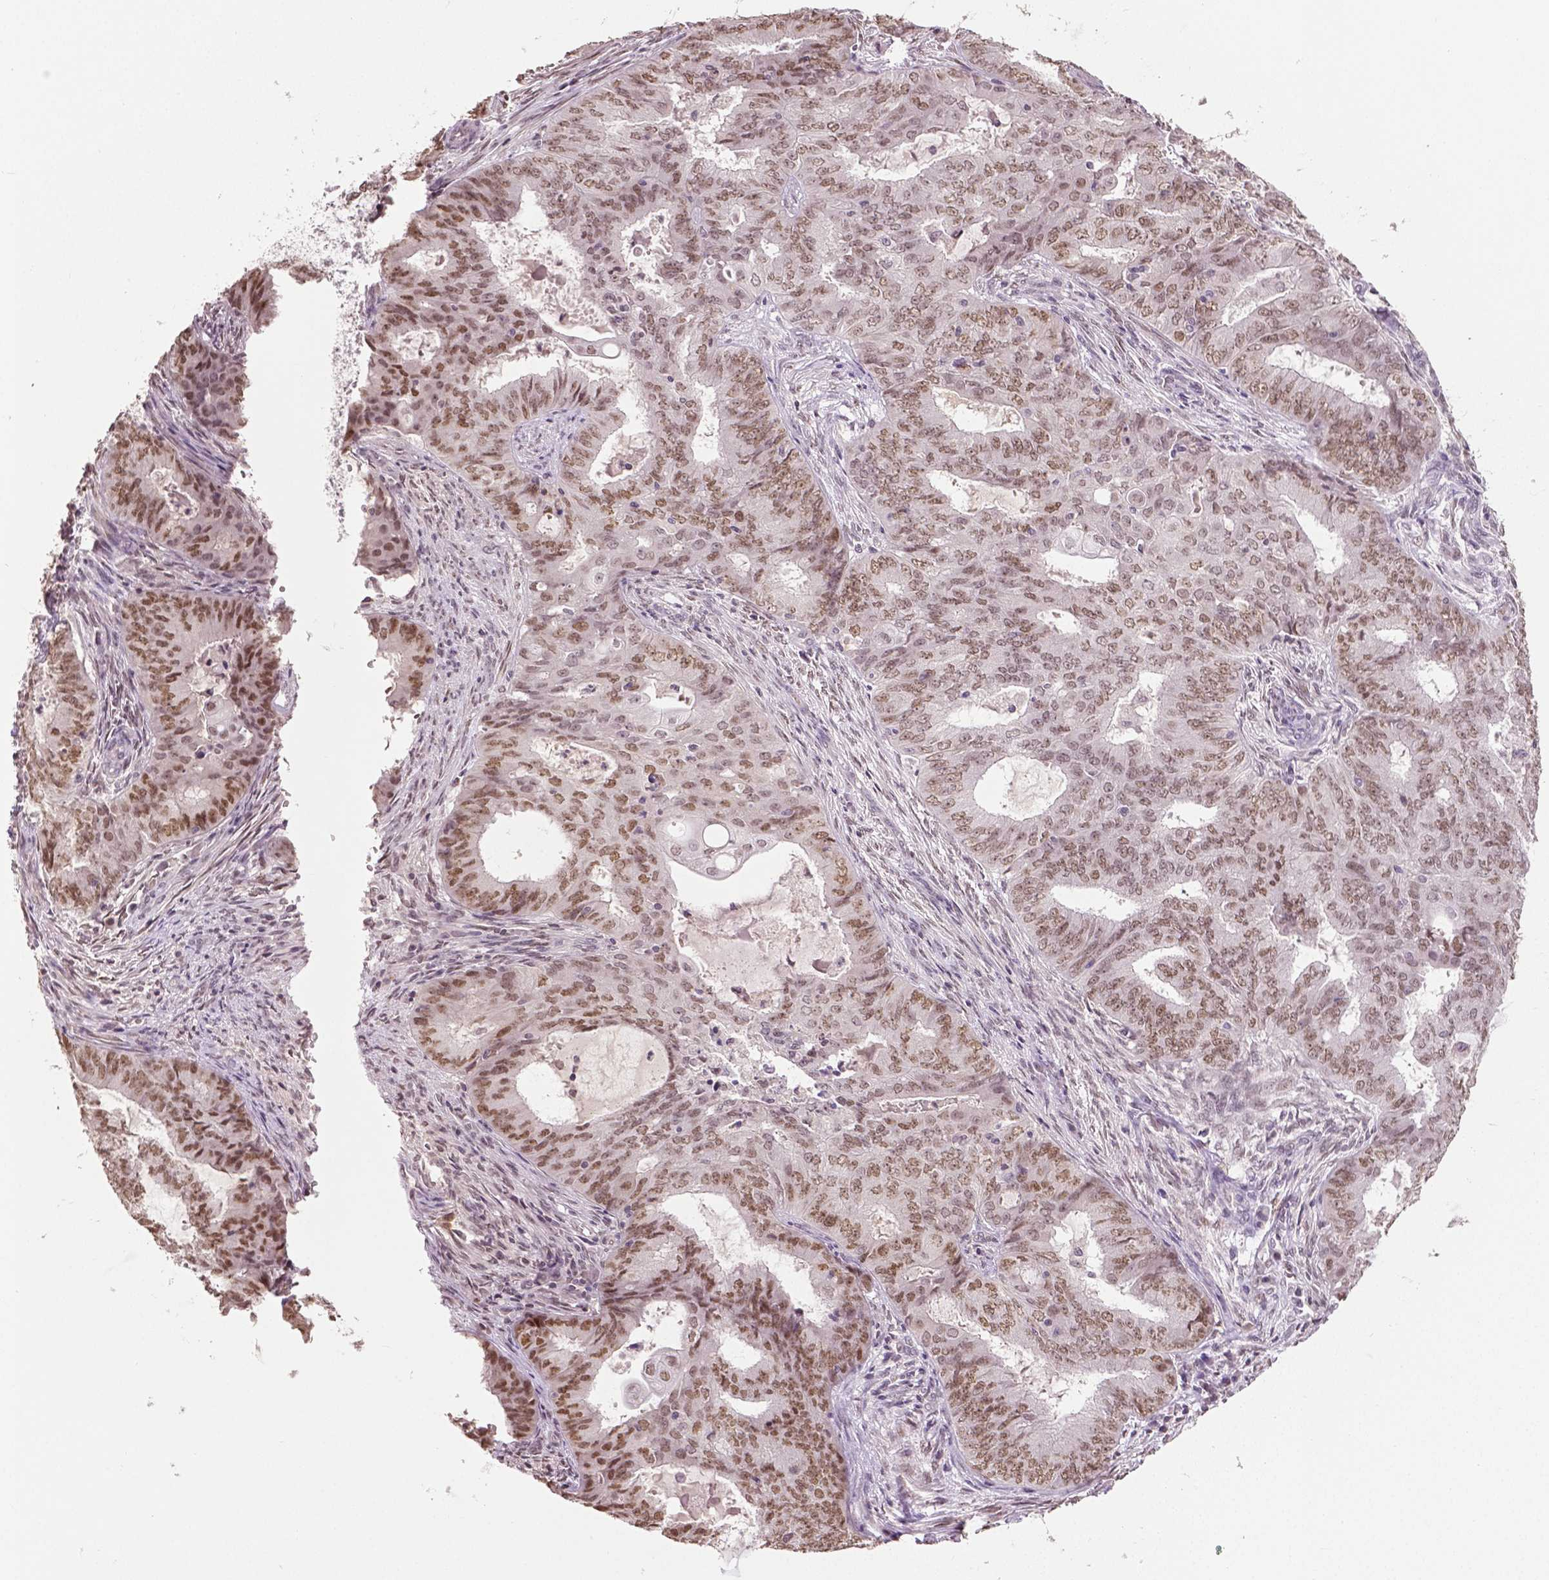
{"staining": {"intensity": "moderate", "quantity": ">75%", "location": "nuclear"}, "tissue": "endometrial cancer", "cell_type": "Tumor cells", "image_type": "cancer", "snomed": [{"axis": "morphology", "description": "Adenocarcinoma, NOS"}, {"axis": "topography", "description": "Endometrium"}], "caption": "A brown stain shows moderate nuclear expression of a protein in human endometrial cancer tumor cells.", "gene": "DLX5", "patient": {"sex": "female", "age": 62}}